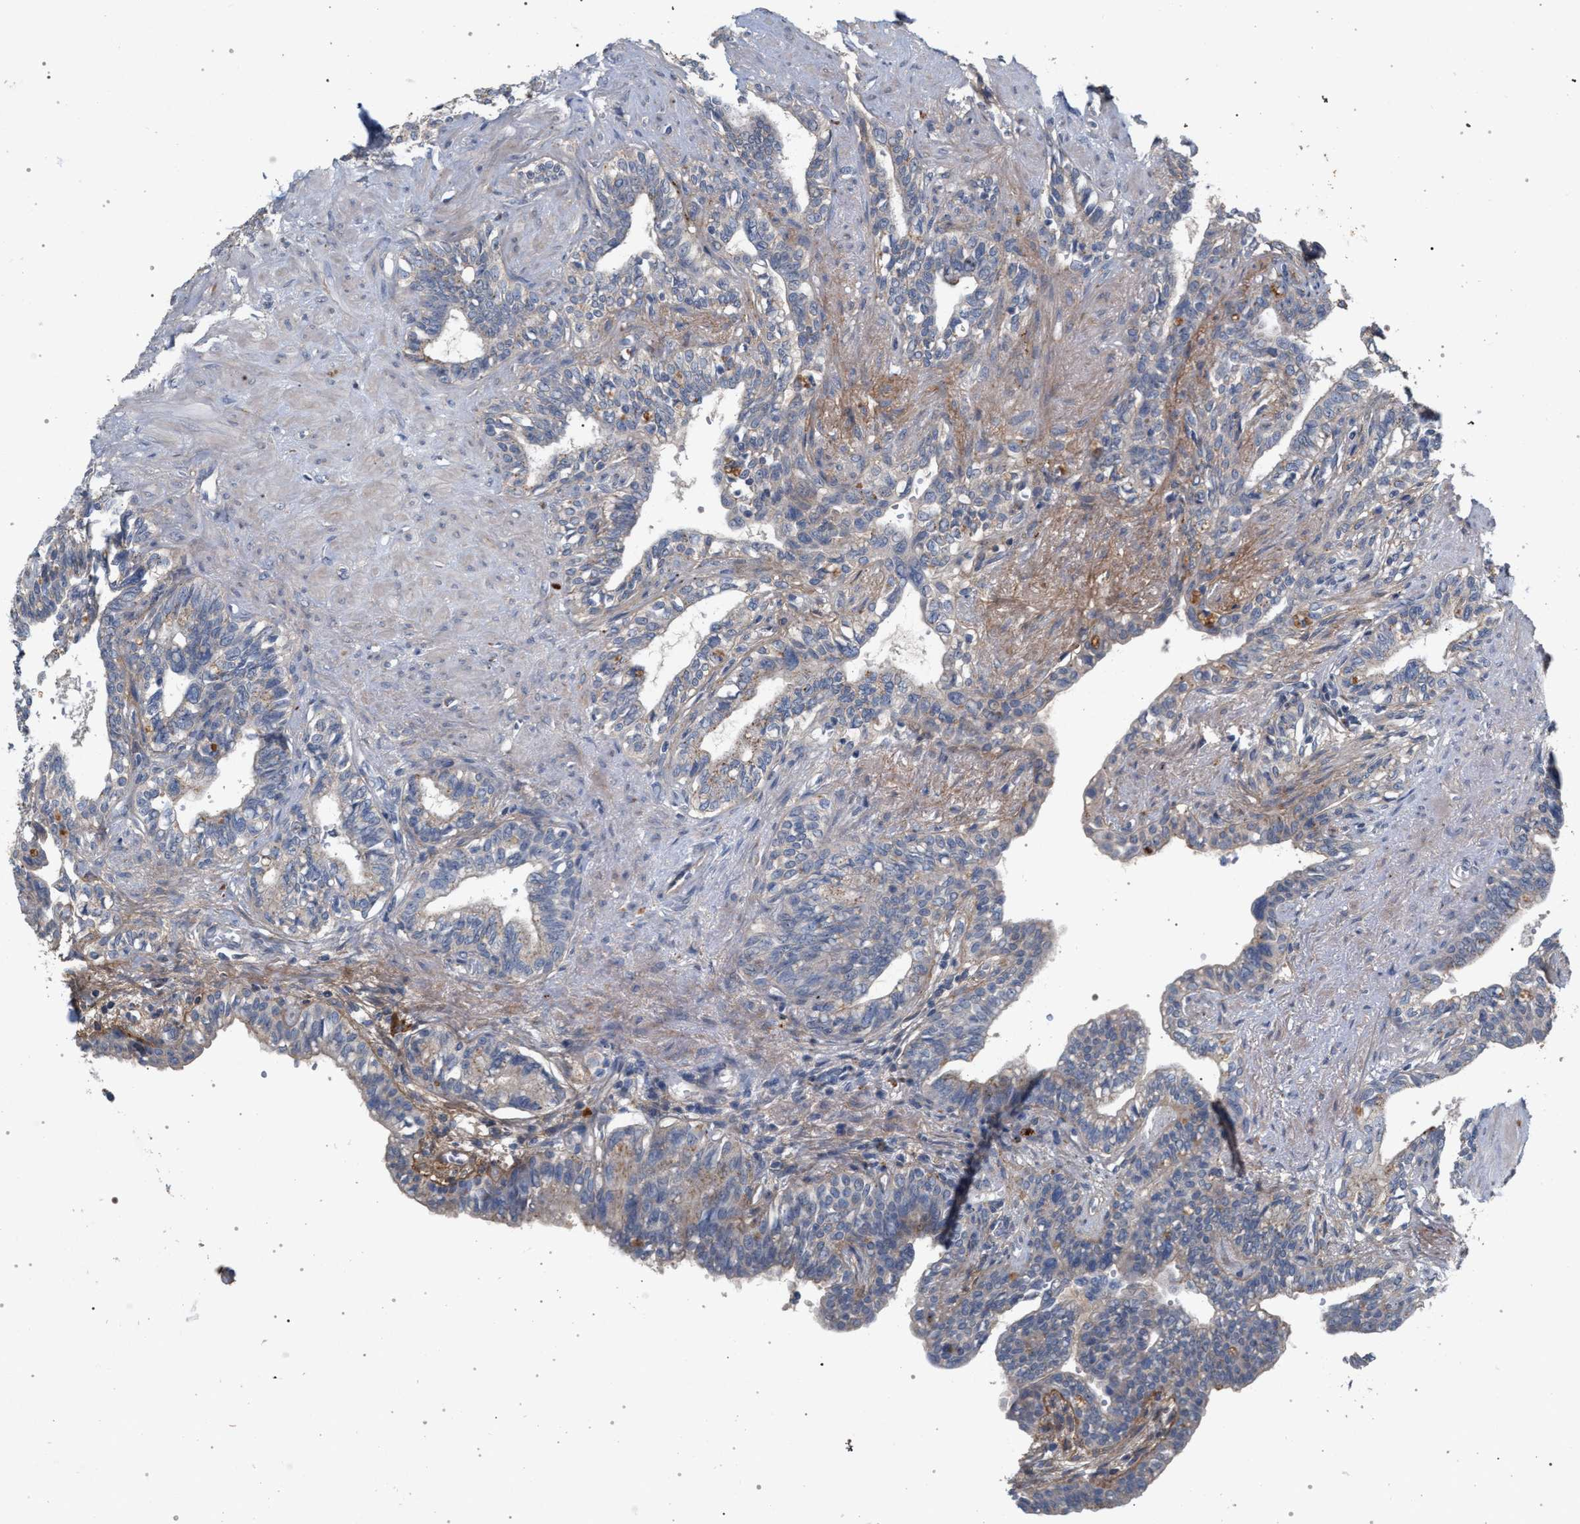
{"staining": {"intensity": "weak", "quantity": "<25%", "location": "cytoplasmic/membranous"}, "tissue": "seminal vesicle", "cell_type": "Glandular cells", "image_type": "normal", "snomed": [{"axis": "morphology", "description": "Normal tissue, NOS"}, {"axis": "morphology", "description": "Adenocarcinoma, High grade"}, {"axis": "topography", "description": "Prostate"}, {"axis": "topography", "description": "Seminal veicle"}], "caption": "The histopathology image exhibits no staining of glandular cells in normal seminal vesicle. (DAB immunohistochemistry, high magnification).", "gene": "MAMDC2", "patient": {"sex": "male", "age": 55}}